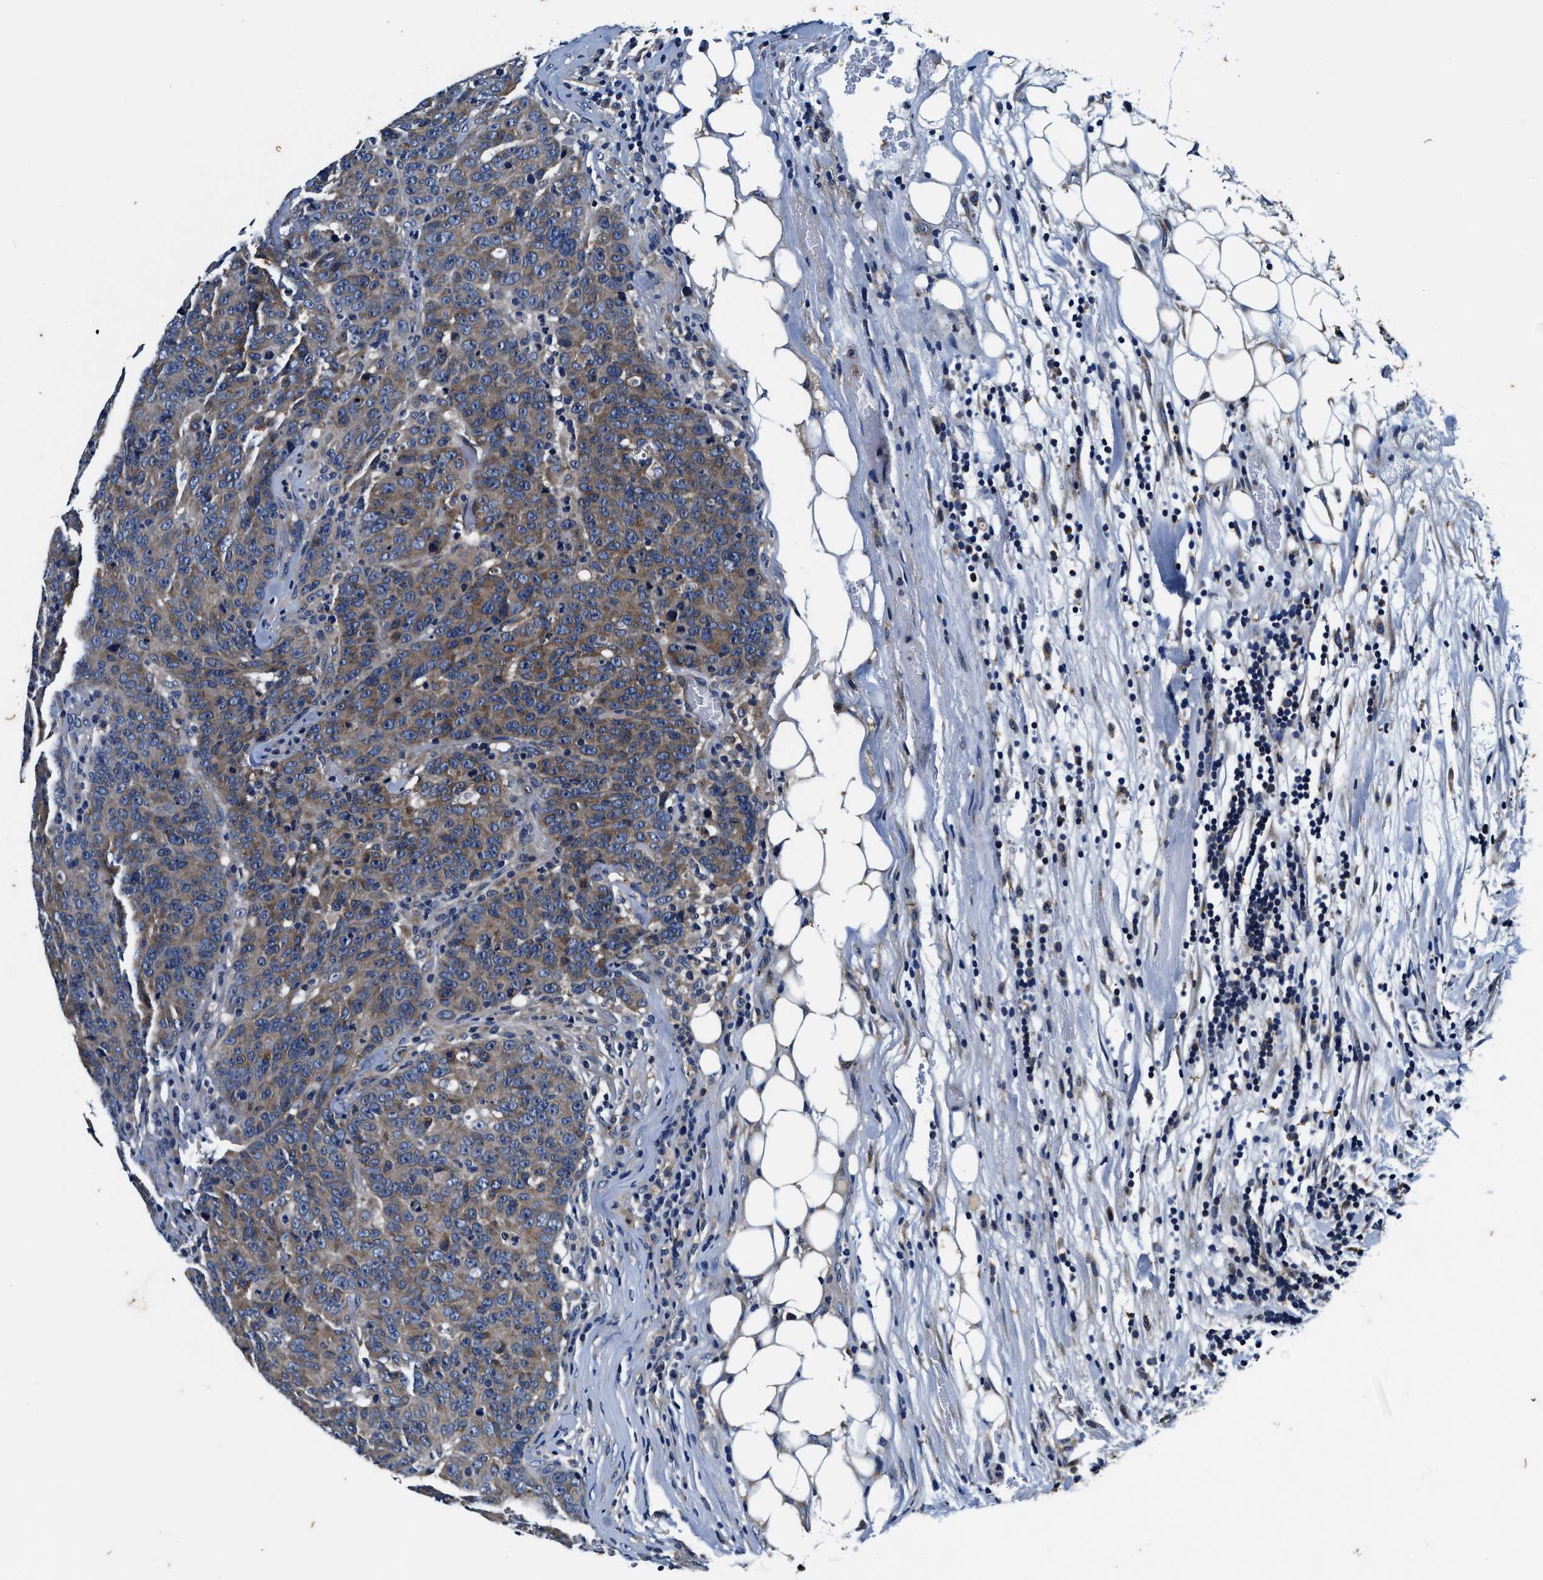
{"staining": {"intensity": "moderate", "quantity": "25%-75%", "location": "cytoplasmic/membranous"}, "tissue": "colorectal cancer", "cell_type": "Tumor cells", "image_type": "cancer", "snomed": [{"axis": "morphology", "description": "Adenocarcinoma, NOS"}, {"axis": "topography", "description": "Colon"}], "caption": "Human colorectal cancer stained with a protein marker demonstrates moderate staining in tumor cells.", "gene": "PI4KB", "patient": {"sex": "female", "age": 53}}